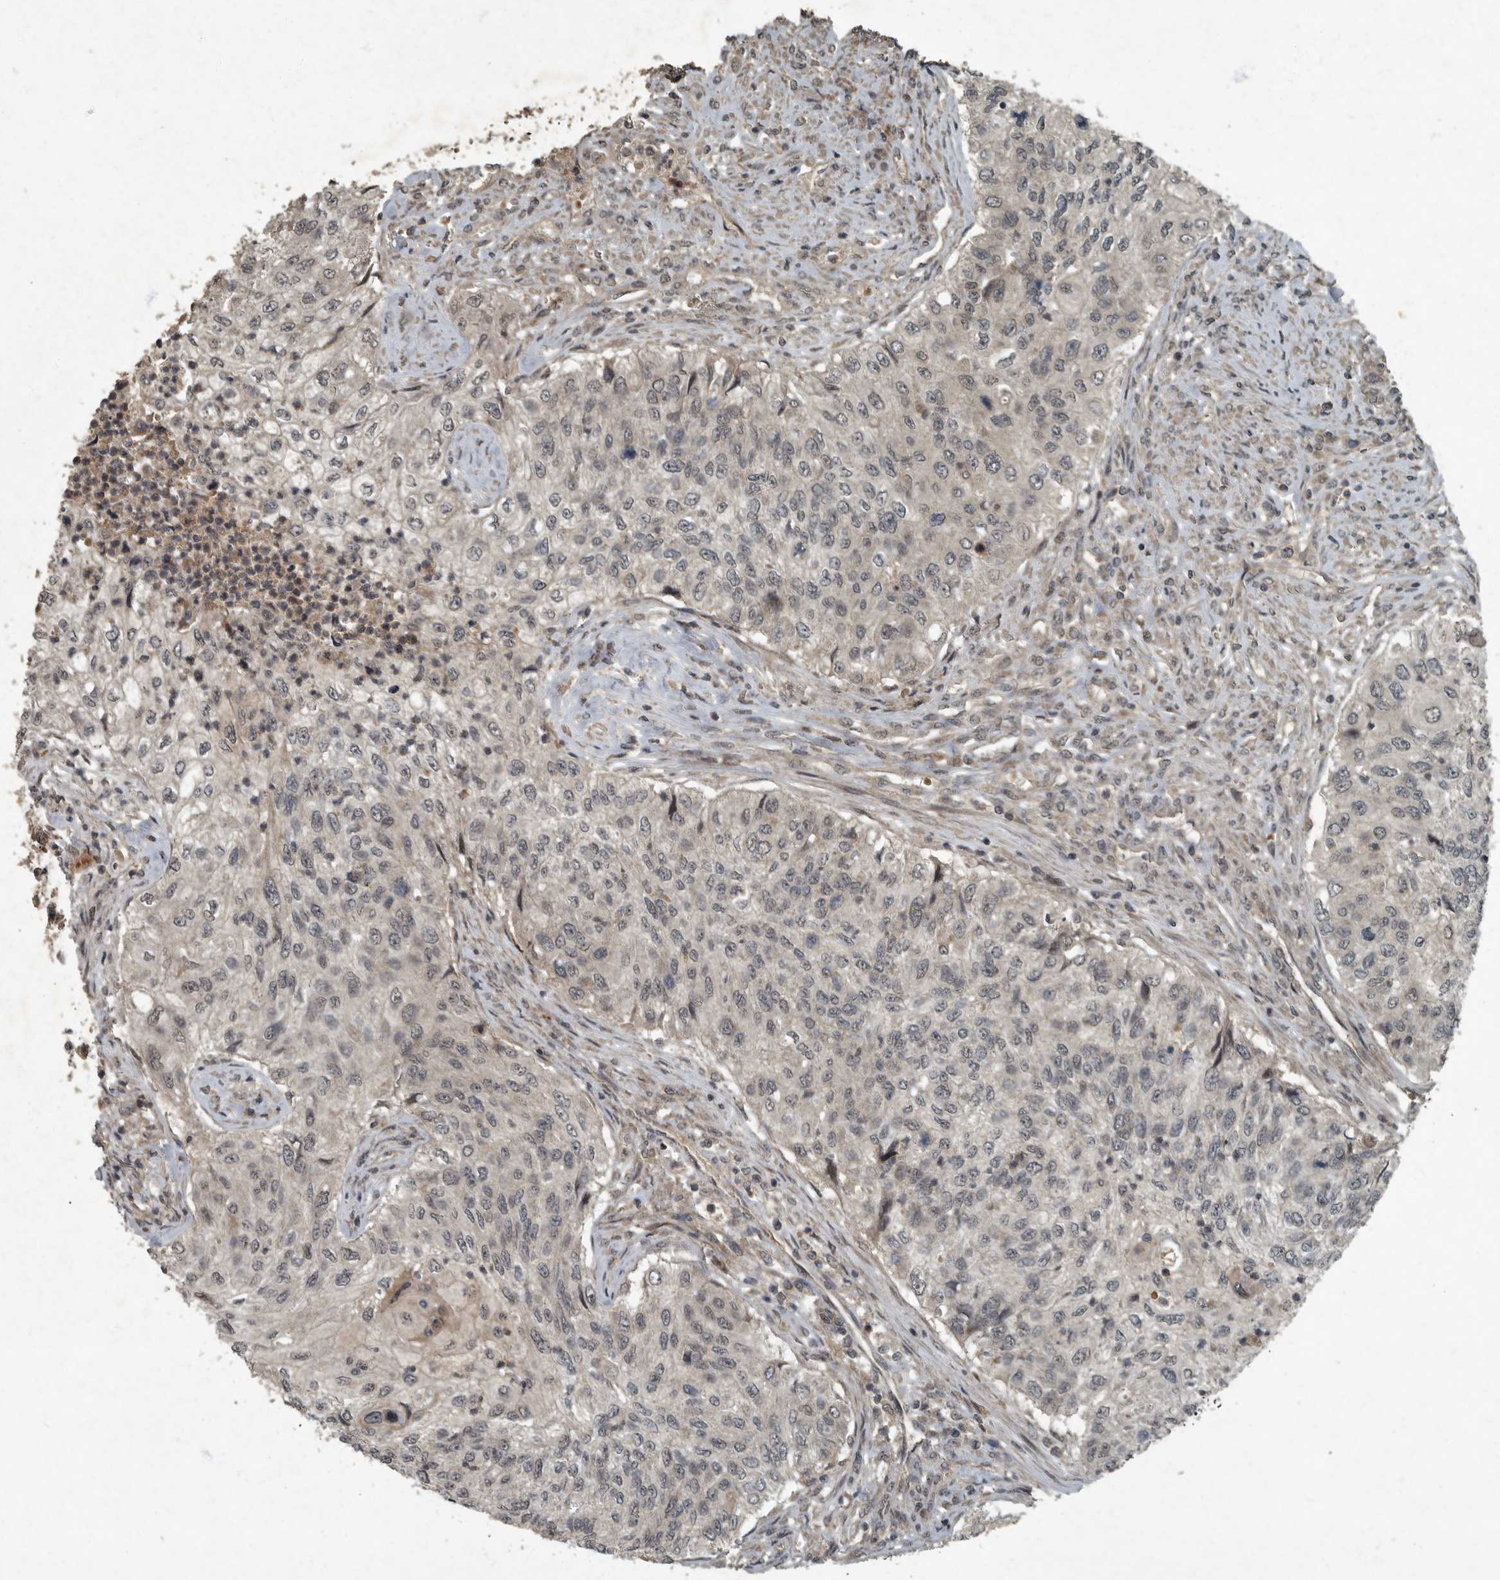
{"staining": {"intensity": "weak", "quantity": "<25%", "location": "nuclear"}, "tissue": "urothelial cancer", "cell_type": "Tumor cells", "image_type": "cancer", "snomed": [{"axis": "morphology", "description": "Urothelial carcinoma, High grade"}, {"axis": "topography", "description": "Urinary bladder"}], "caption": "Human urothelial cancer stained for a protein using immunohistochemistry demonstrates no staining in tumor cells.", "gene": "FOXO1", "patient": {"sex": "female", "age": 60}}